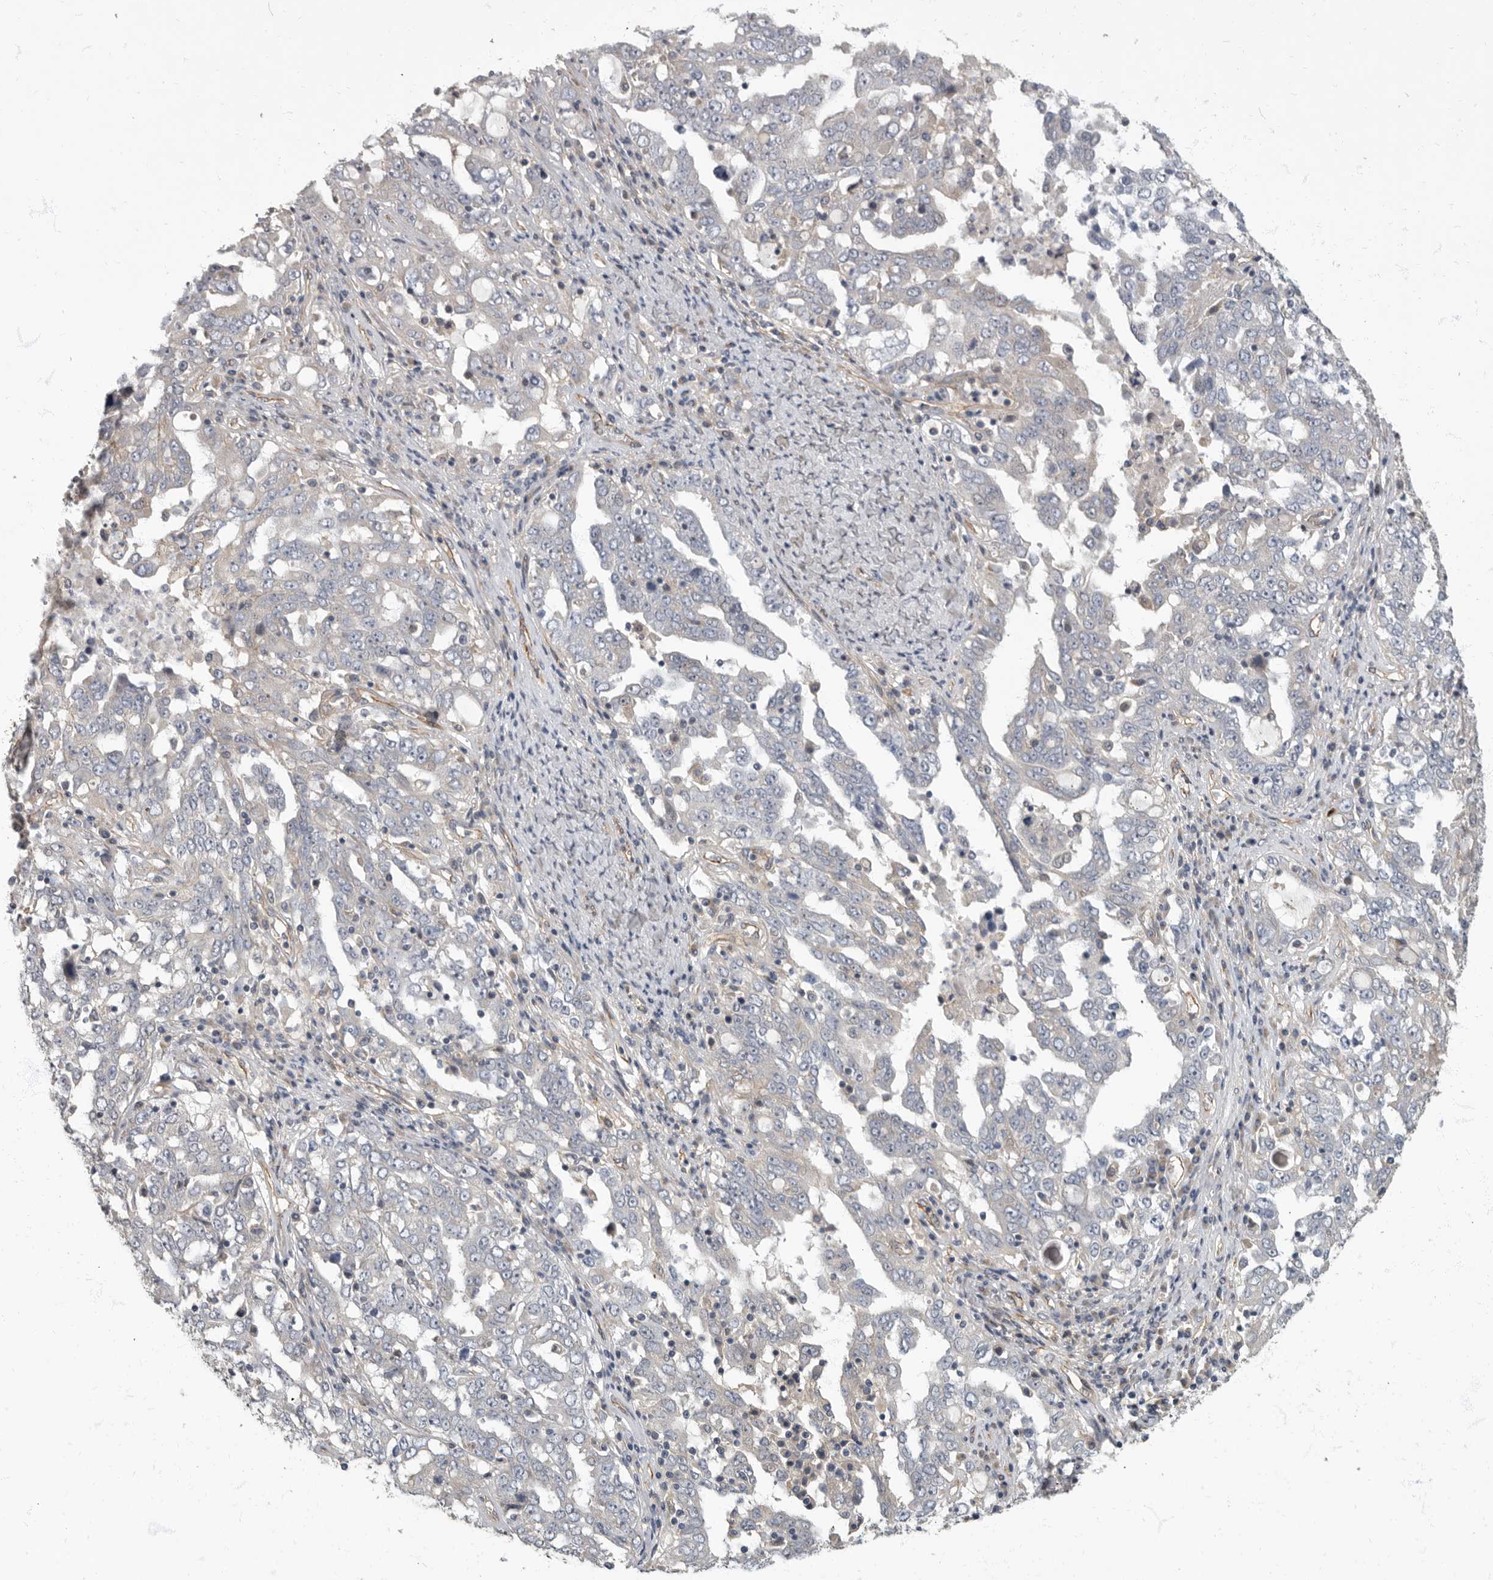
{"staining": {"intensity": "negative", "quantity": "none", "location": "none"}, "tissue": "ovarian cancer", "cell_type": "Tumor cells", "image_type": "cancer", "snomed": [{"axis": "morphology", "description": "Carcinoma, endometroid"}, {"axis": "topography", "description": "Ovary"}], "caption": "This is an immunohistochemistry (IHC) photomicrograph of human ovarian cancer. There is no expression in tumor cells.", "gene": "PDK1", "patient": {"sex": "female", "age": 62}}